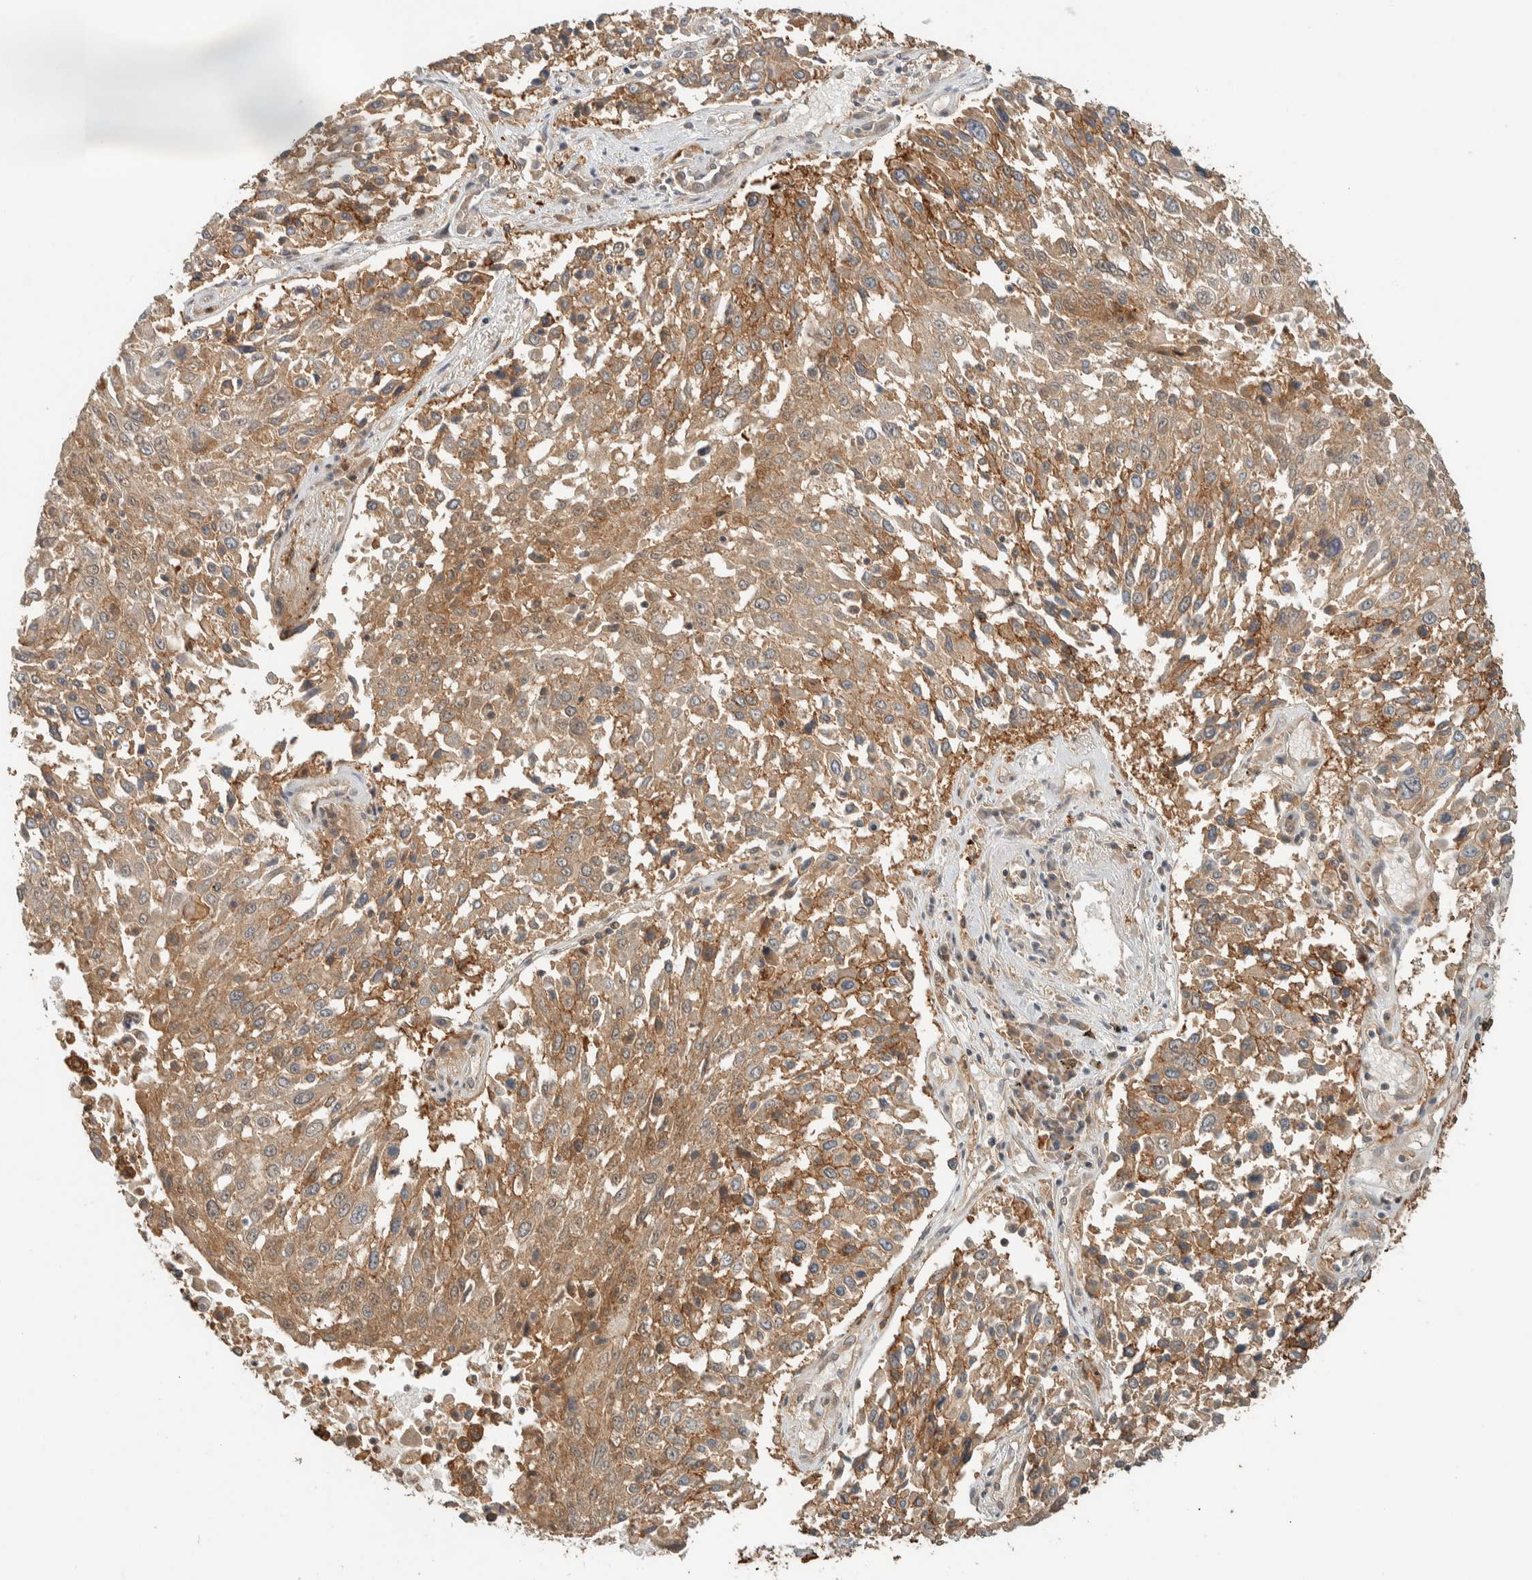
{"staining": {"intensity": "moderate", "quantity": ">75%", "location": "cytoplasmic/membranous"}, "tissue": "lung cancer", "cell_type": "Tumor cells", "image_type": "cancer", "snomed": [{"axis": "morphology", "description": "Squamous cell carcinoma, NOS"}, {"axis": "topography", "description": "Lung"}], "caption": "Tumor cells reveal medium levels of moderate cytoplasmic/membranous positivity in about >75% of cells in lung squamous cell carcinoma.", "gene": "ZNF567", "patient": {"sex": "male", "age": 65}}